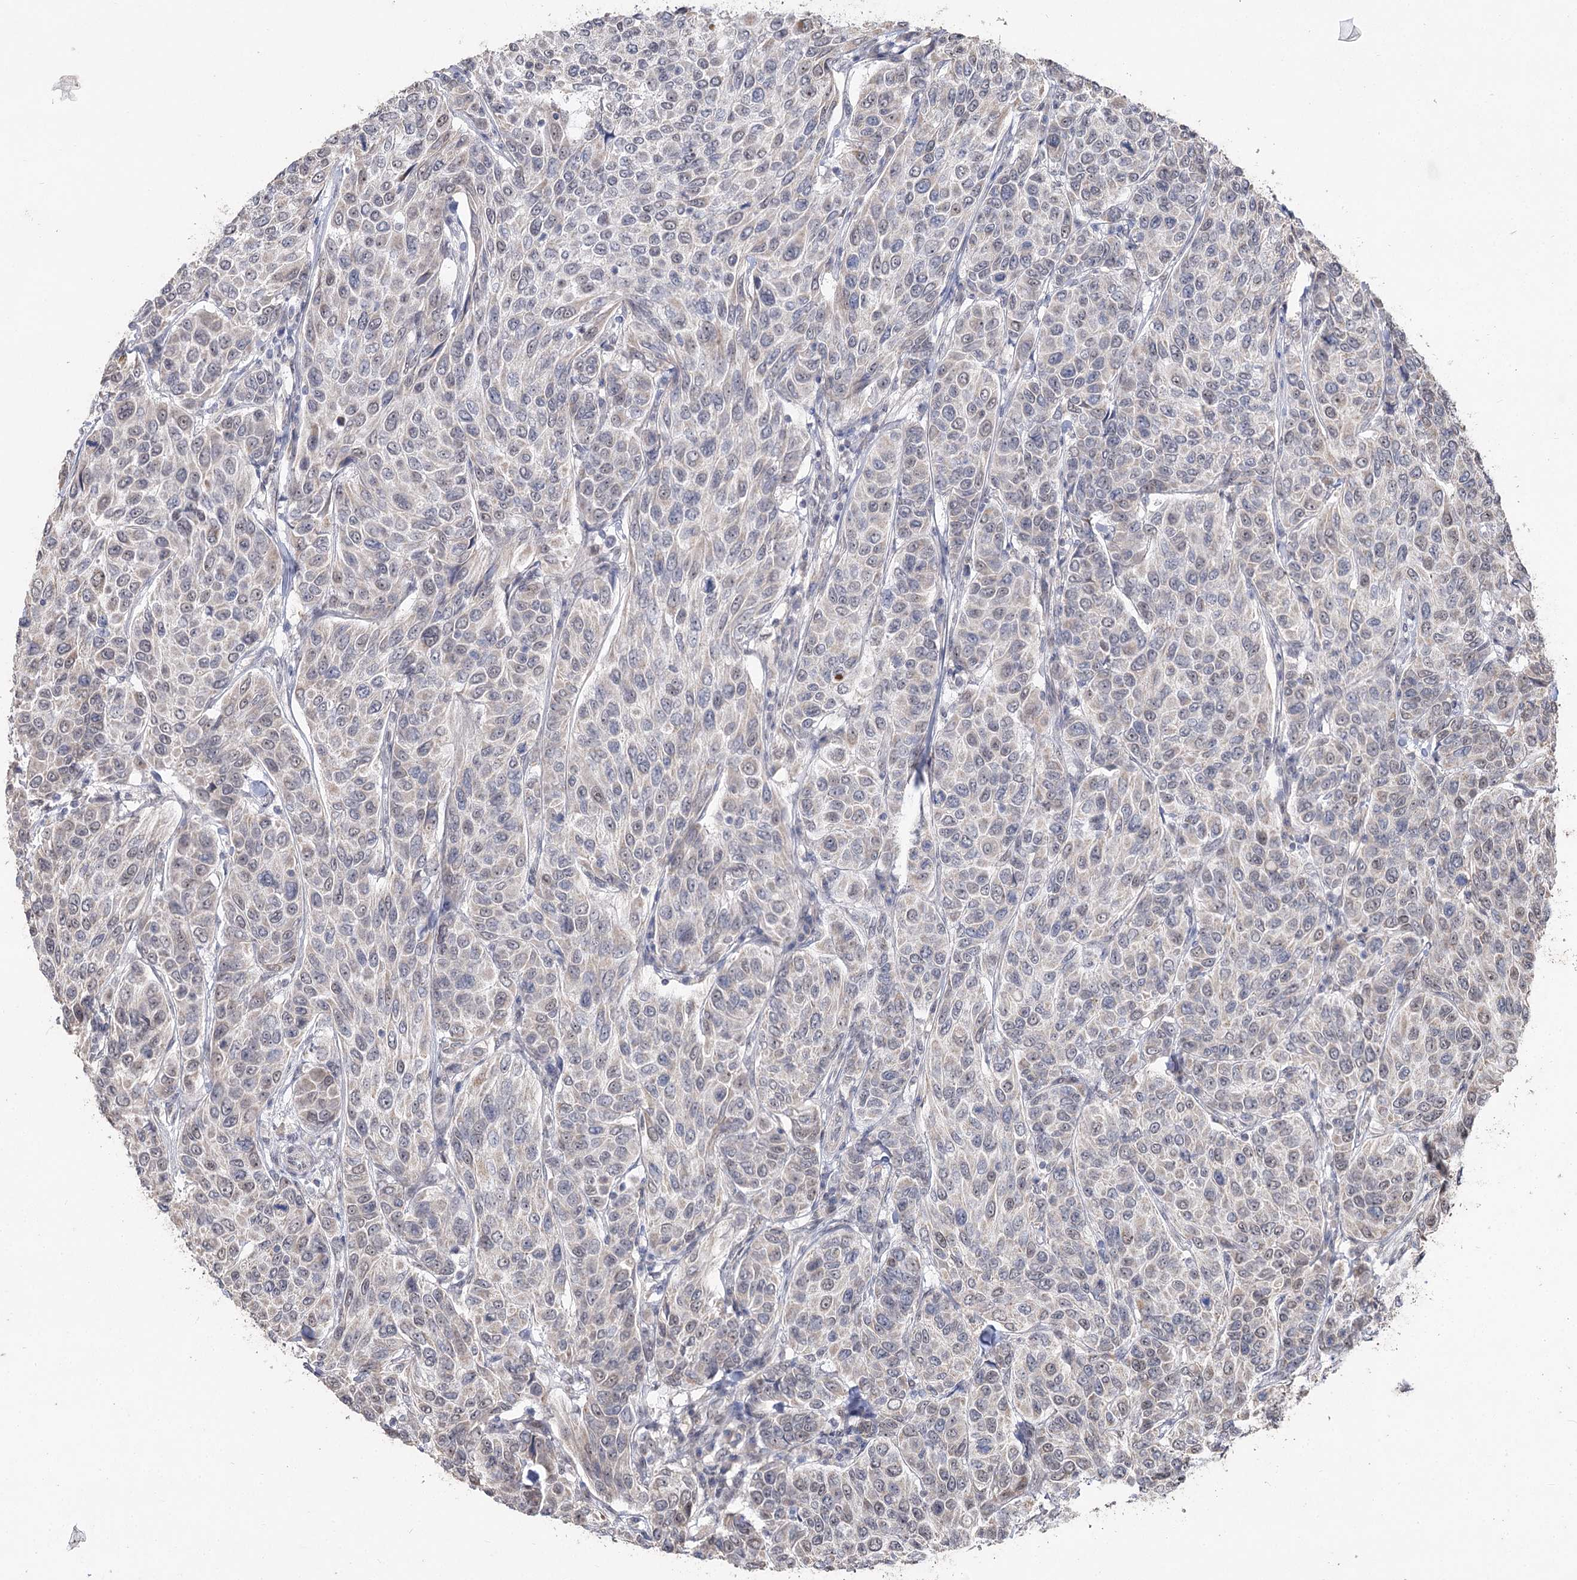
{"staining": {"intensity": "weak", "quantity": "<25%", "location": "cytoplasmic/membranous"}, "tissue": "breast cancer", "cell_type": "Tumor cells", "image_type": "cancer", "snomed": [{"axis": "morphology", "description": "Duct carcinoma"}, {"axis": "topography", "description": "Breast"}], "caption": "This is an immunohistochemistry (IHC) histopathology image of human breast cancer (invasive ductal carcinoma). There is no expression in tumor cells.", "gene": "RUFY4", "patient": {"sex": "female", "age": 55}}